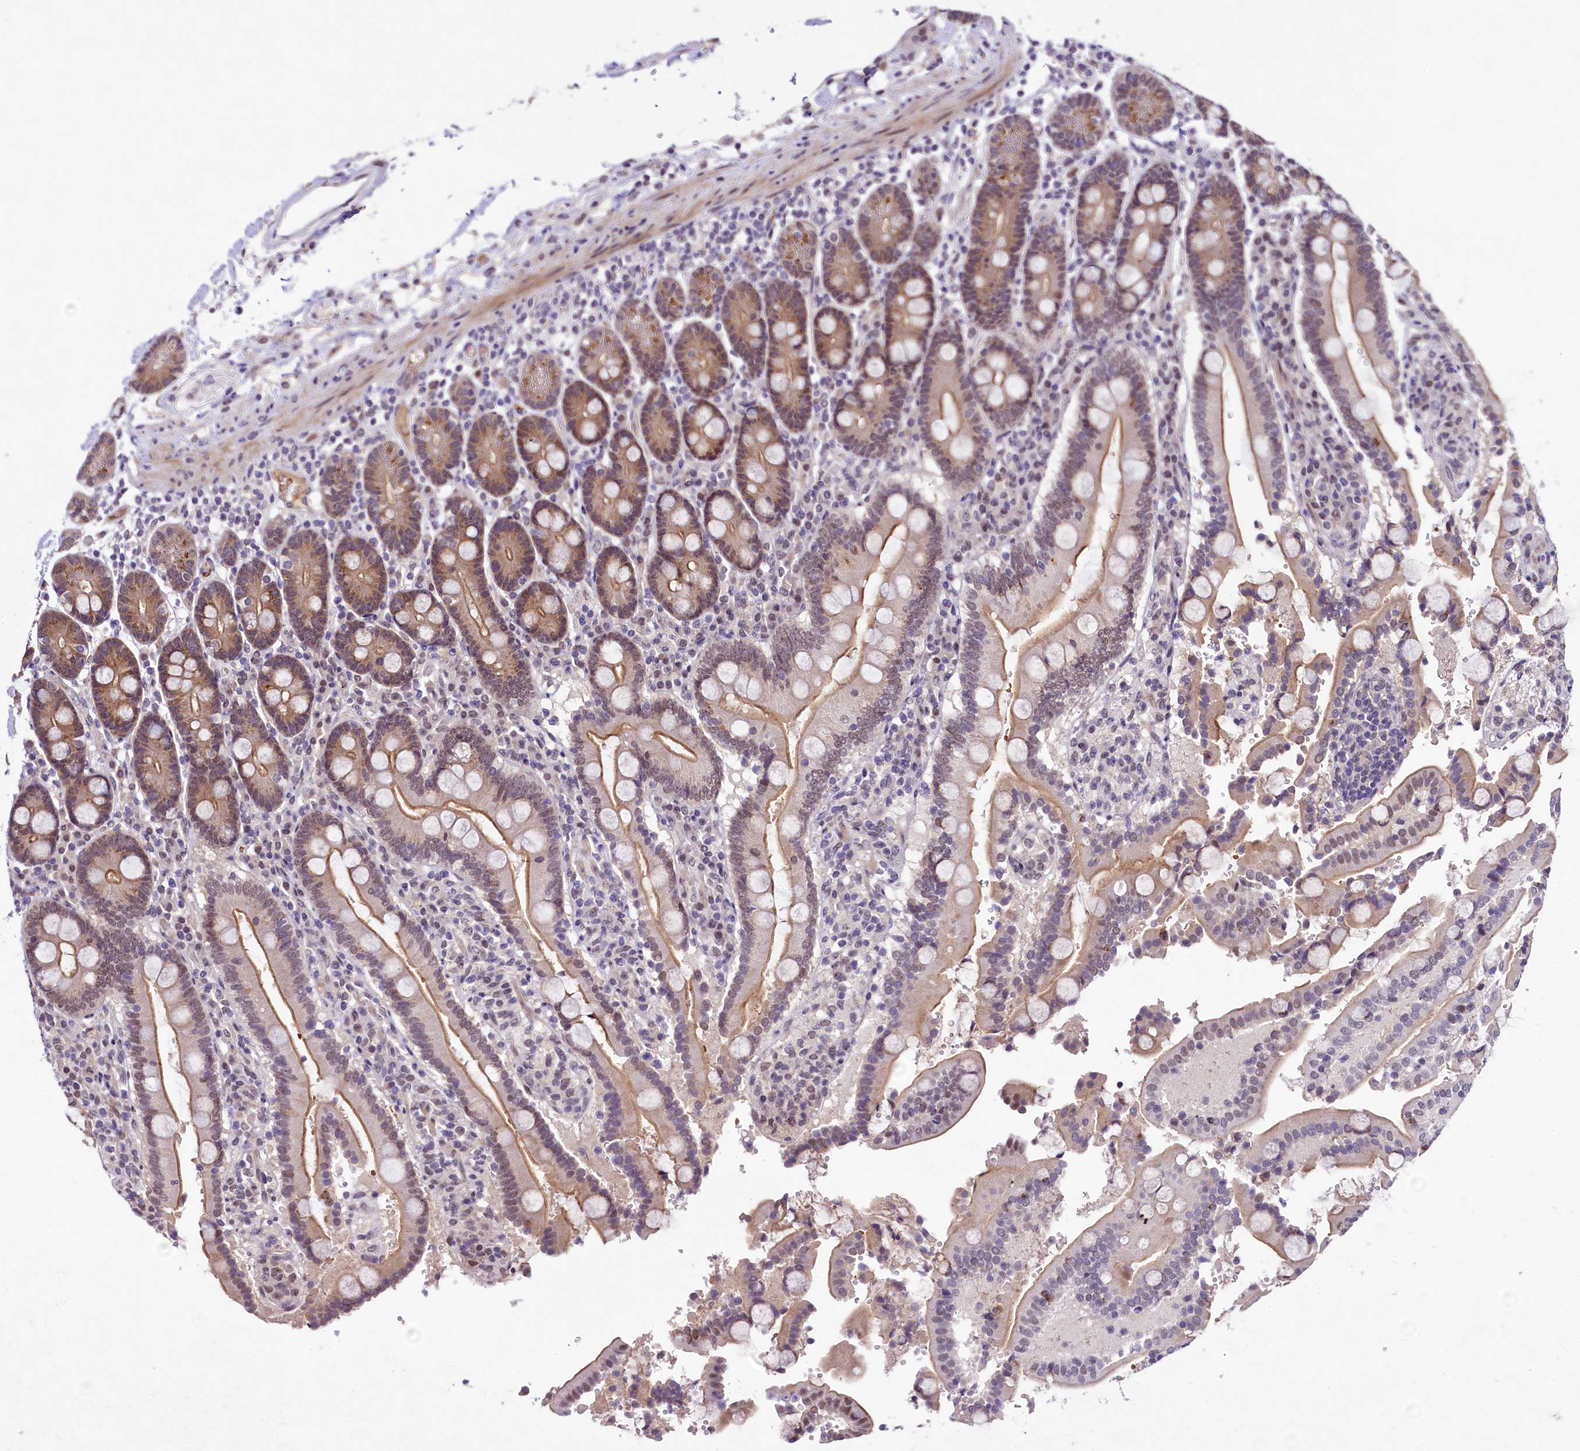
{"staining": {"intensity": "moderate", "quantity": "25%-75%", "location": "cytoplasmic/membranous,nuclear"}, "tissue": "duodenum", "cell_type": "Glandular cells", "image_type": "normal", "snomed": [{"axis": "morphology", "description": "Normal tissue, NOS"}, {"axis": "topography", "description": "Small intestine, NOS"}], "caption": "A high-resolution micrograph shows immunohistochemistry staining of unremarkable duodenum, which exhibits moderate cytoplasmic/membranous,nuclear staining in about 25%-75% of glandular cells.", "gene": "LEUTX", "patient": {"sex": "female", "age": 71}}